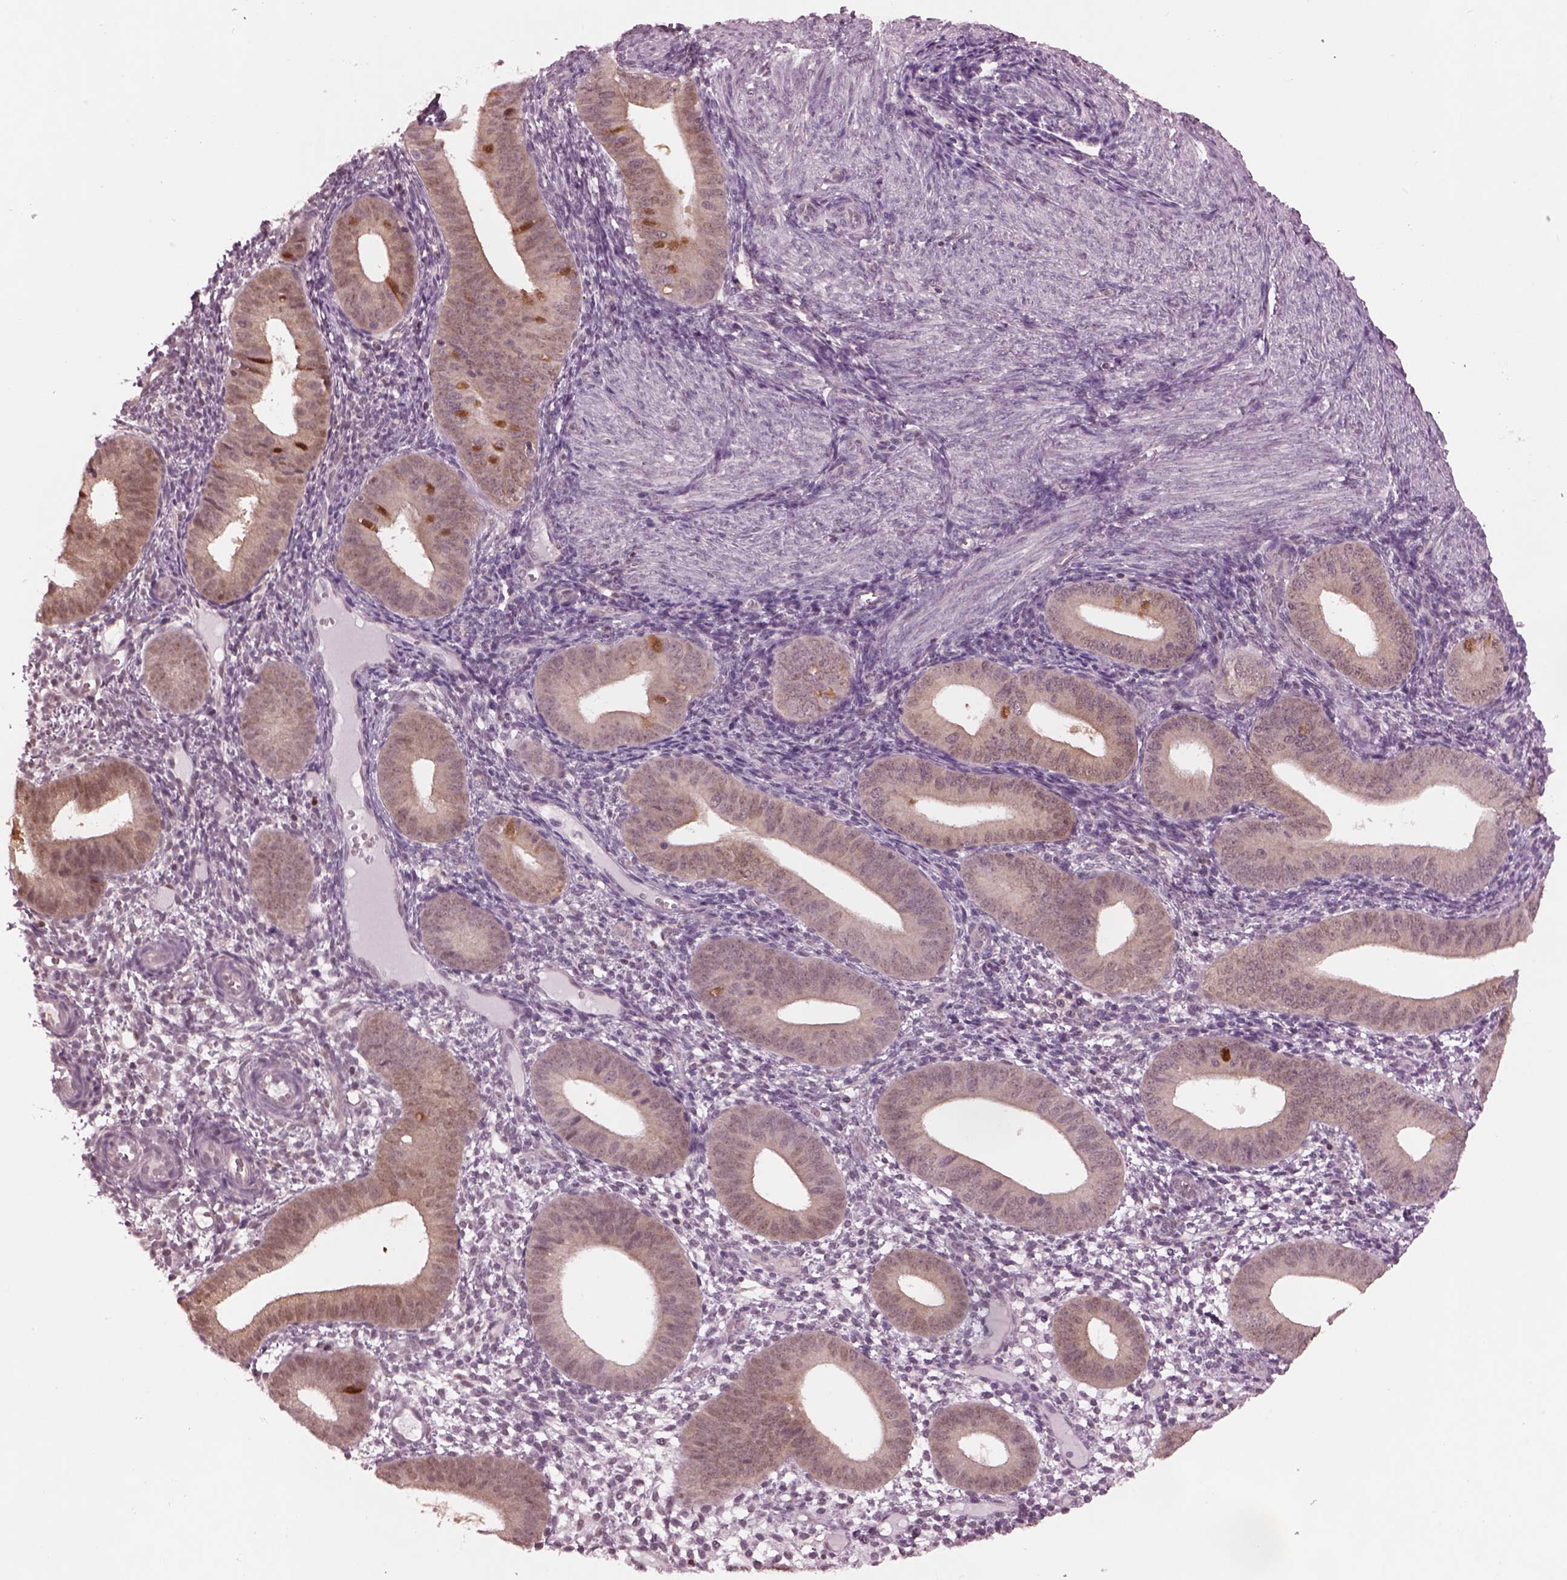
{"staining": {"intensity": "negative", "quantity": "none", "location": "none"}, "tissue": "endometrium", "cell_type": "Cells in endometrial stroma", "image_type": "normal", "snomed": [{"axis": "morphology", "description": "Normal tissue, NOS"}, {"axis": "topography", "description": "Endometrium"}], "caption": "Photomicrograph shows no significant protein expression in cells in endometrial stroma of unremarkable endometrium. (DAB (3,3'-diaminobenzidine) immunohistochemistry visualized using brightfield microscopy, high magnification).", "gene": "SRI", "patient": {"sex": "female", "age": 39}}